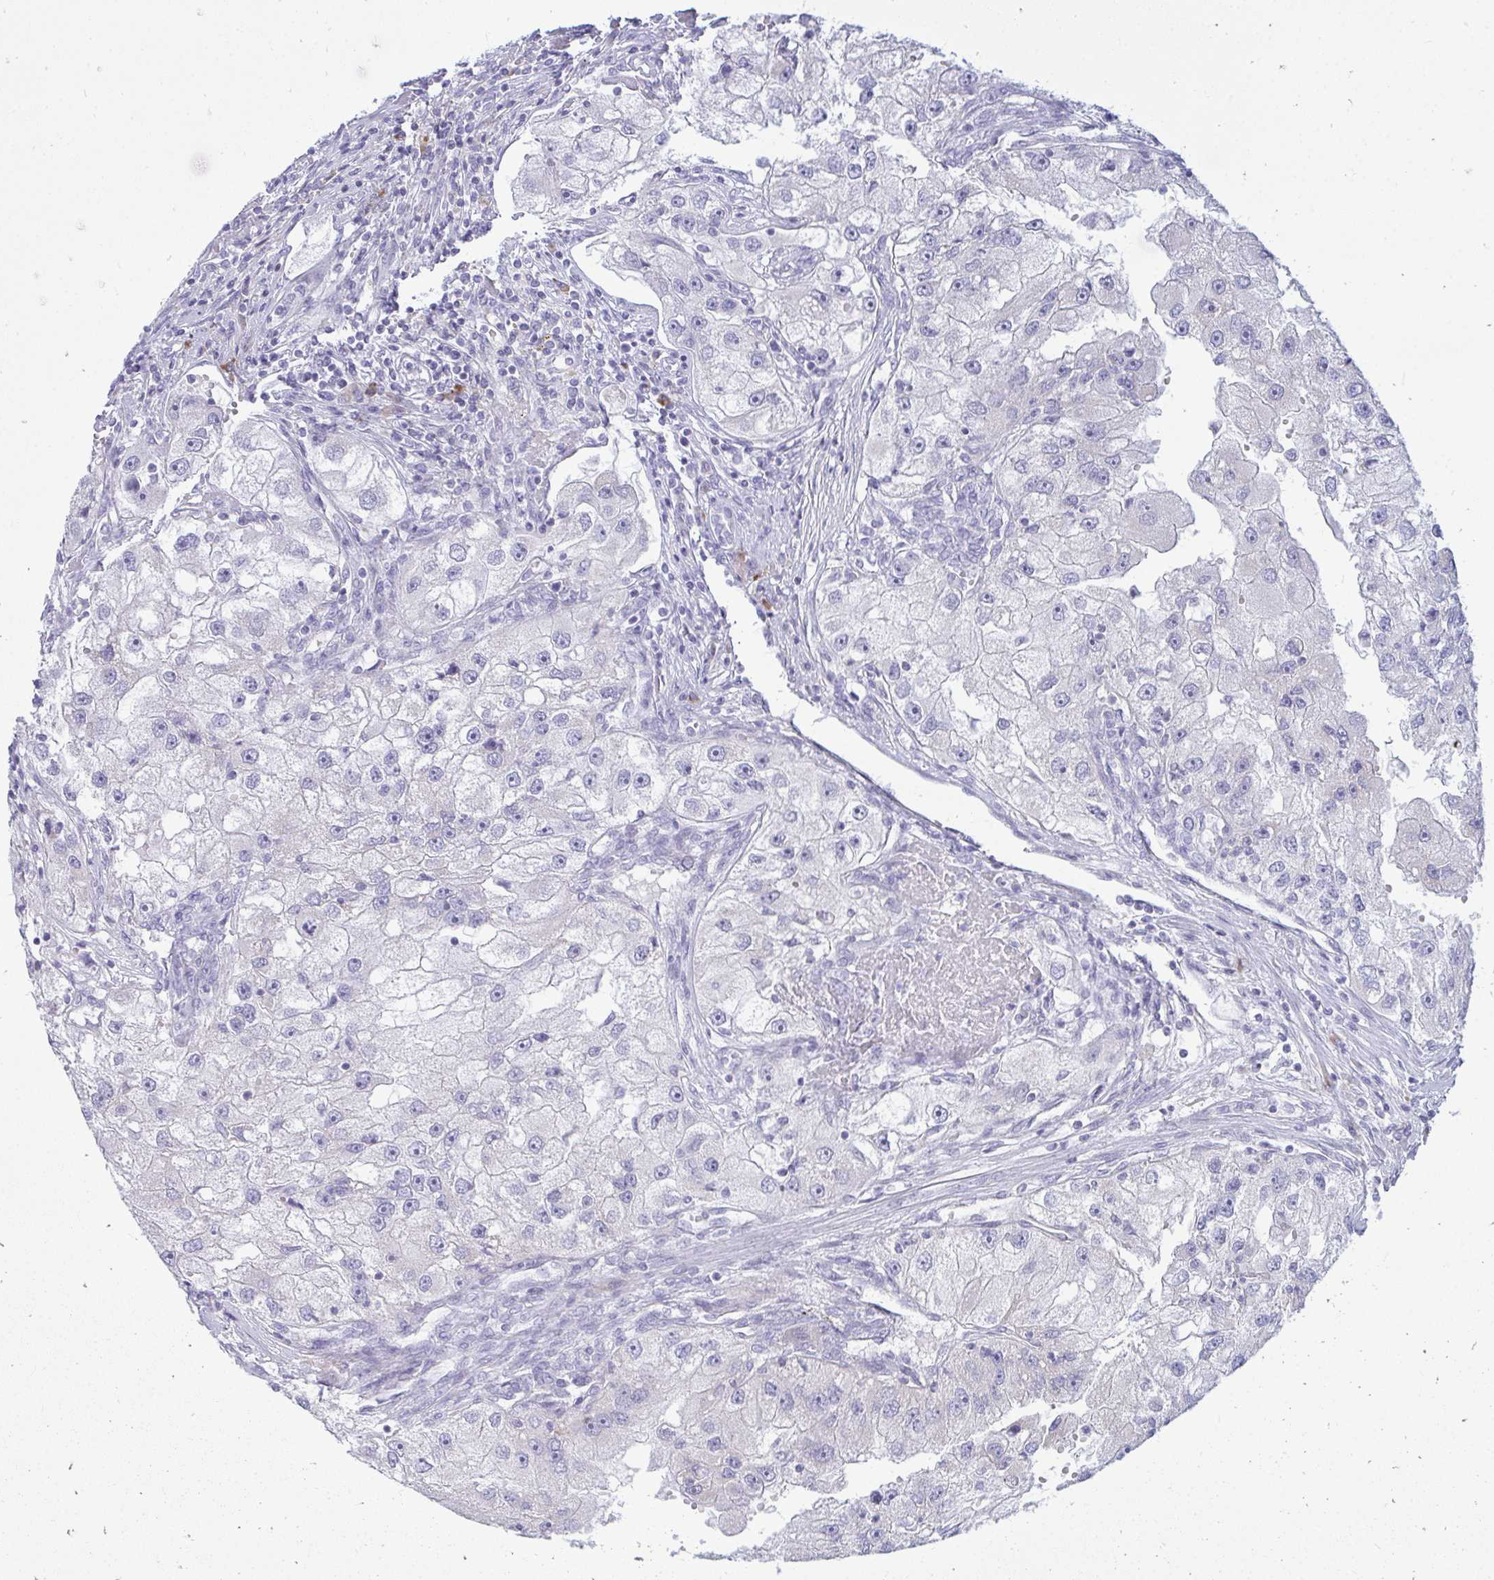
{"staining": {"intensity": "negative", "quantity": "none", "location": "none"}, "tissue": "renal cancer", "cell_type": "Tumor cells", "image_type": "cancer", "snomed": [{"axis": "morphology", "description": "Adenocarcinoma, NOS"}, {"axis": "topography", "description": "Kidney"}], "caption": "Immunohistochemistry micrograph of adenocarcinoma (renal) stained for a protein (brown), which demonstrates no expression in tumor cells. (Brightfield microscopy of DAB IHC at high magnification).", "gene": "TSPEAR", "patient": {"sex": "male", "age": 63}}